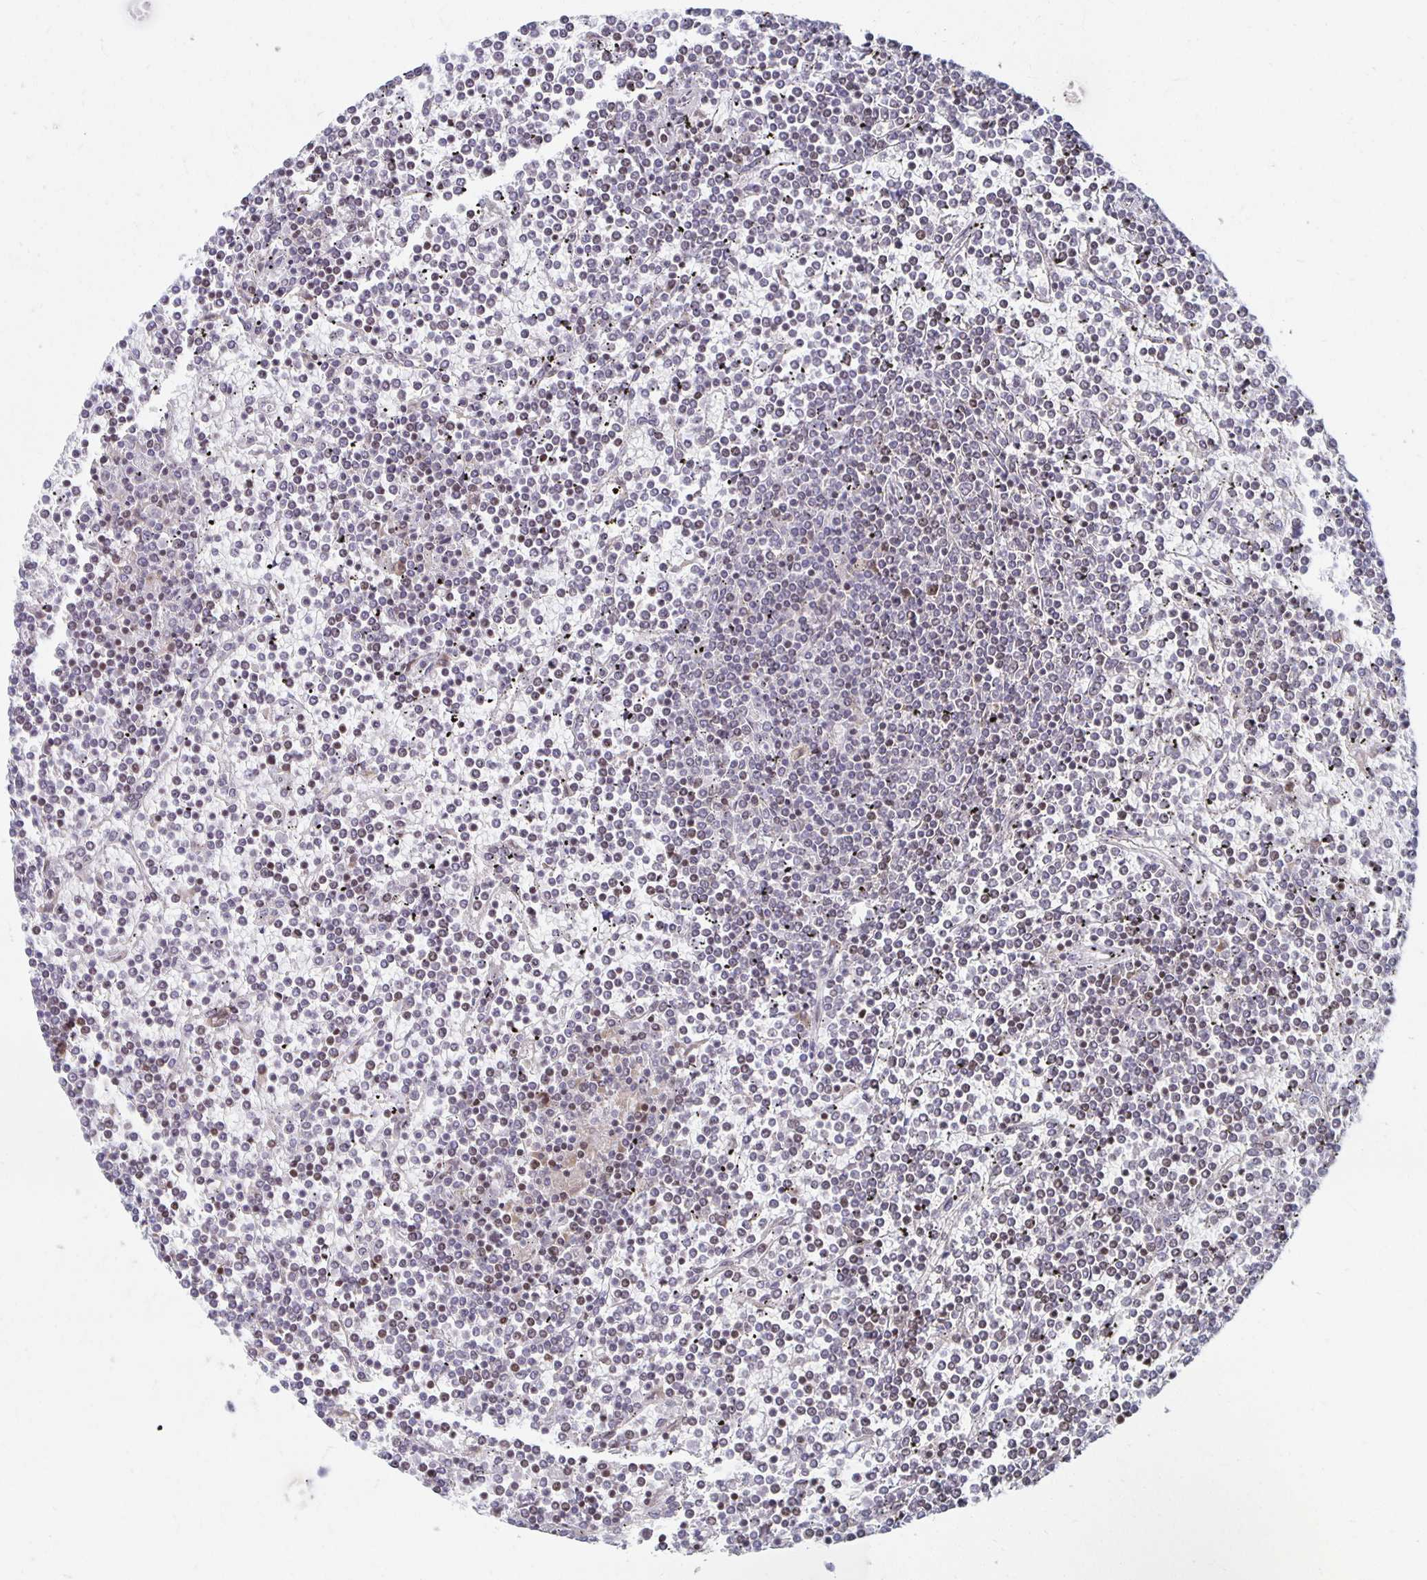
{"staining": {"intensity": "negative", "quantity": "none", "location": "none"}, "tissue": "lymphoma", "cell_type": "Tumor cells", "image_type": "cancer", "snomed": [{"axis": "morphology", "description": "Malignant lymphoma, non-Hodgkin's type, Low grade"}, {"axis": "topography", "description": "Spleen"}], "caption": "This image is of malignant lymphoma, non-Hodgkin's type (low-grade) stained with immunohistochemistry (IHC) to label a protein in brown with the nuclei are counter-stained blue. There is no expression in tumor cells.", "gene": "HCFC1R1", "patient": {"sex": "female", "age": 19}}